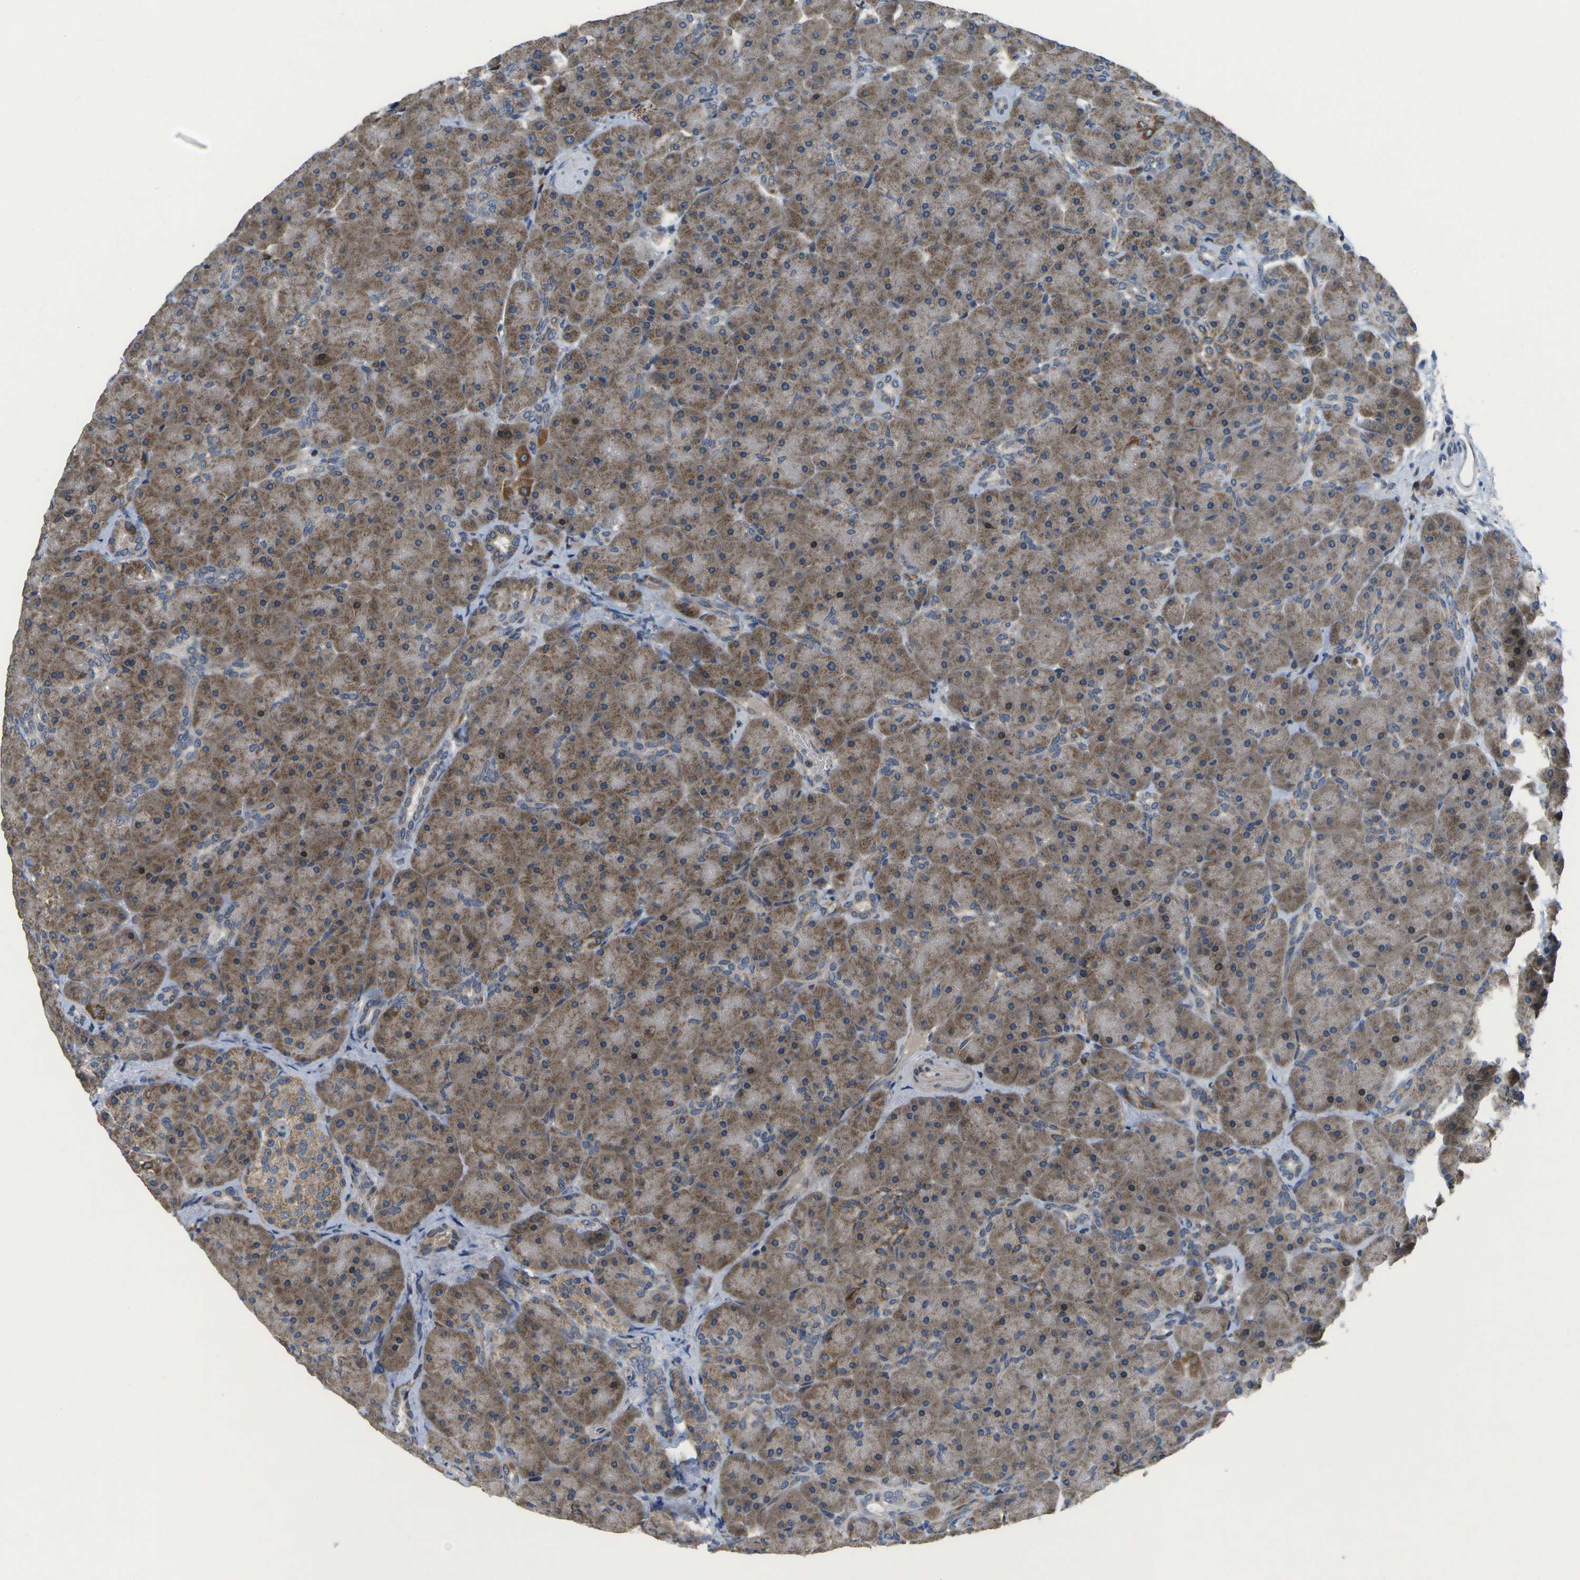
{"staining": {"intensity": "moderate", "quantity": ">75%", "location": "cytoplasmic/membranous"}, "tissue": "pancreas", "cell_type": "Exocrine glandular cells", "image_type": "normal", "snomed": [{"axis": "morphology", "description": "Normal tissue, NOS"}, {"axis": "topography", "description": "Pancreas"}], "caption": "There is medium levels of moderate cytoplasmic/membranous positivity in exocrine glandular cells of benign pancreas, as demonstrated by immunohistochemical staining (brown color).", "gene": "HADHA", "patient": {"sex": "male", "age": 66}}